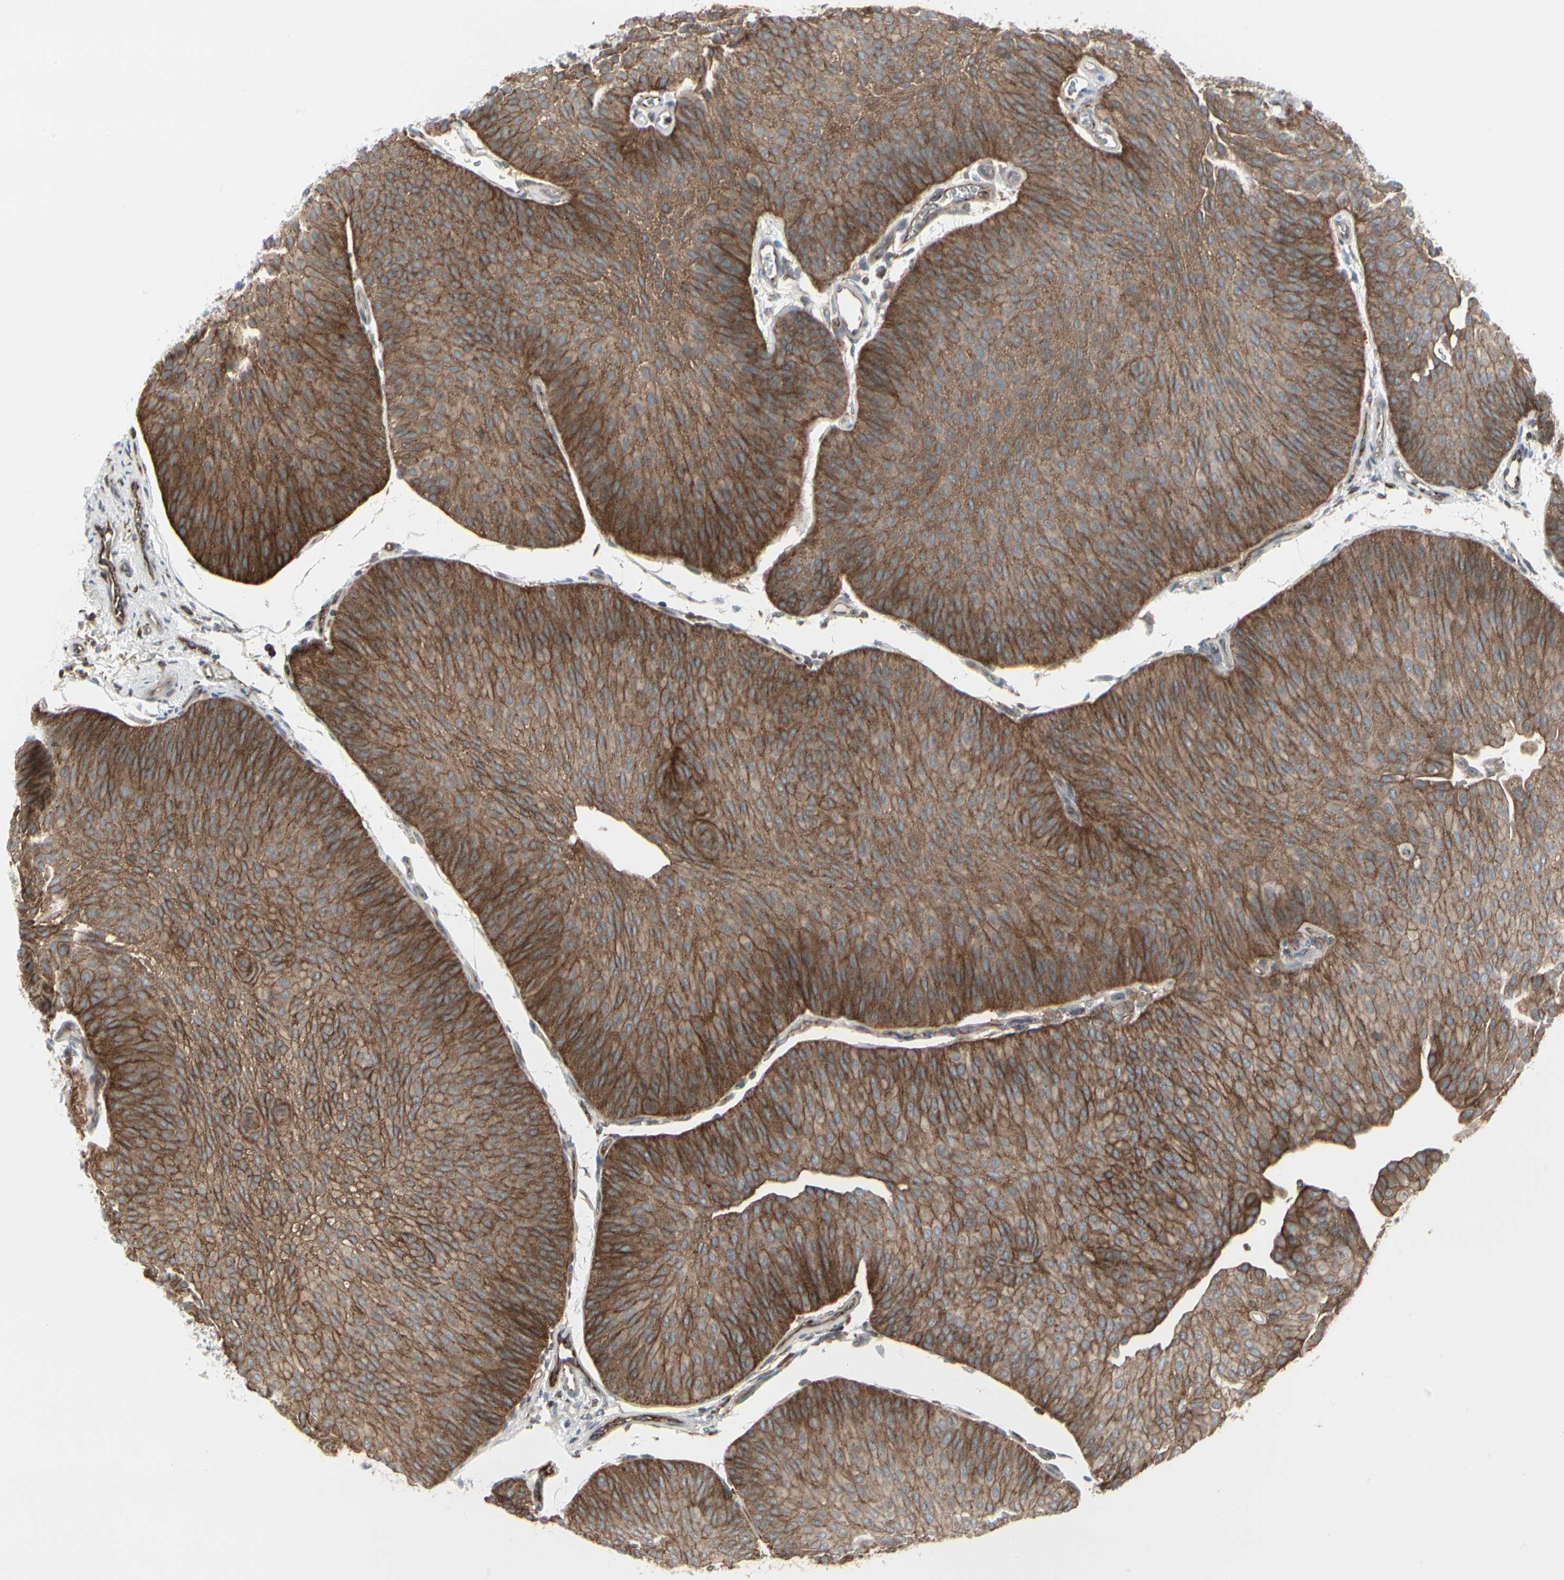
{"staining": {"intensity": "strong", "quantity": ">75%", "location": "cytoplasmic/membranous"}, "tissue": "urothelial cancer", "cell_type": "Tumor cells", "image_type": "cancer", "snomed": [{"axis": "morphology", "description": "Urothelial carcinoma, Low grade"}, {"axis": "topography", "description": "Urinary bladder"}], "caption": "A high amount of strong cytoplasmic/membranous staining is appreciated in approximately >75% of tumor cells in low-grade urothelial carcinoma tissue.", "gene": "EPS15", "patient": {"sex": "female", "age": 60}}